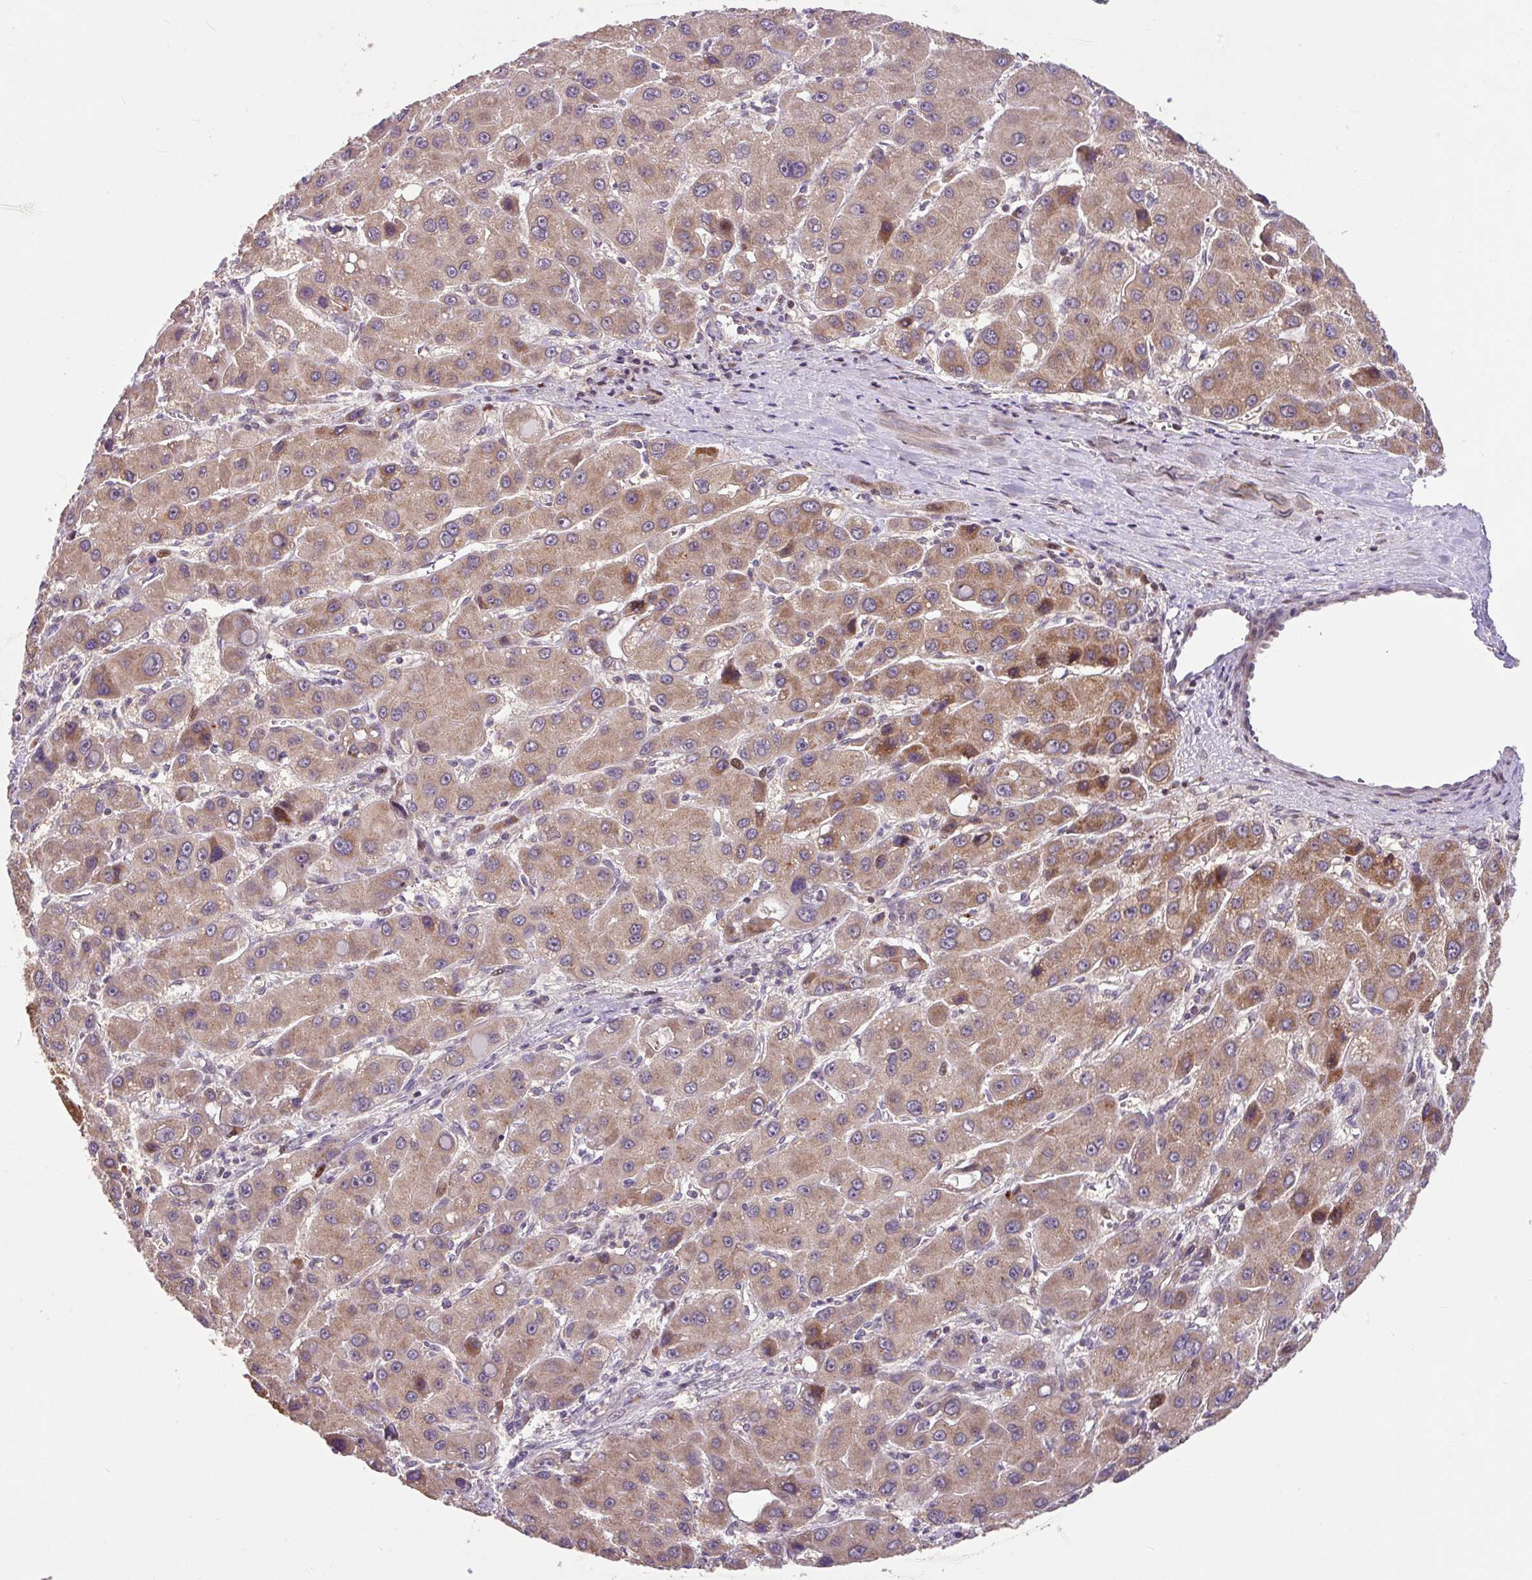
{"staining": {"intensity": "moderate", "quantity": ">75%", "location": "cytoplasmic/membranous"}, "tissue": "liver cancer", "cell_type": "Tumor cells", "image_type": "cancer", "snomed": [{"axis": "morphology", "description": "Carcinoma, Hepatocellular, NOS"}, {"axis": "topography", "description": "Liver"}], "caption": "Protein expression analysis of human liver hepatocellular carcinoma reveals moderate cytoplasmic/membranous expression in about >75% of tumor cells. (brown staining indicates protein expression, while blue staining denotes nuclei).", "gene": "SARS2", "patient": {"sex": "male", "age": 55}}